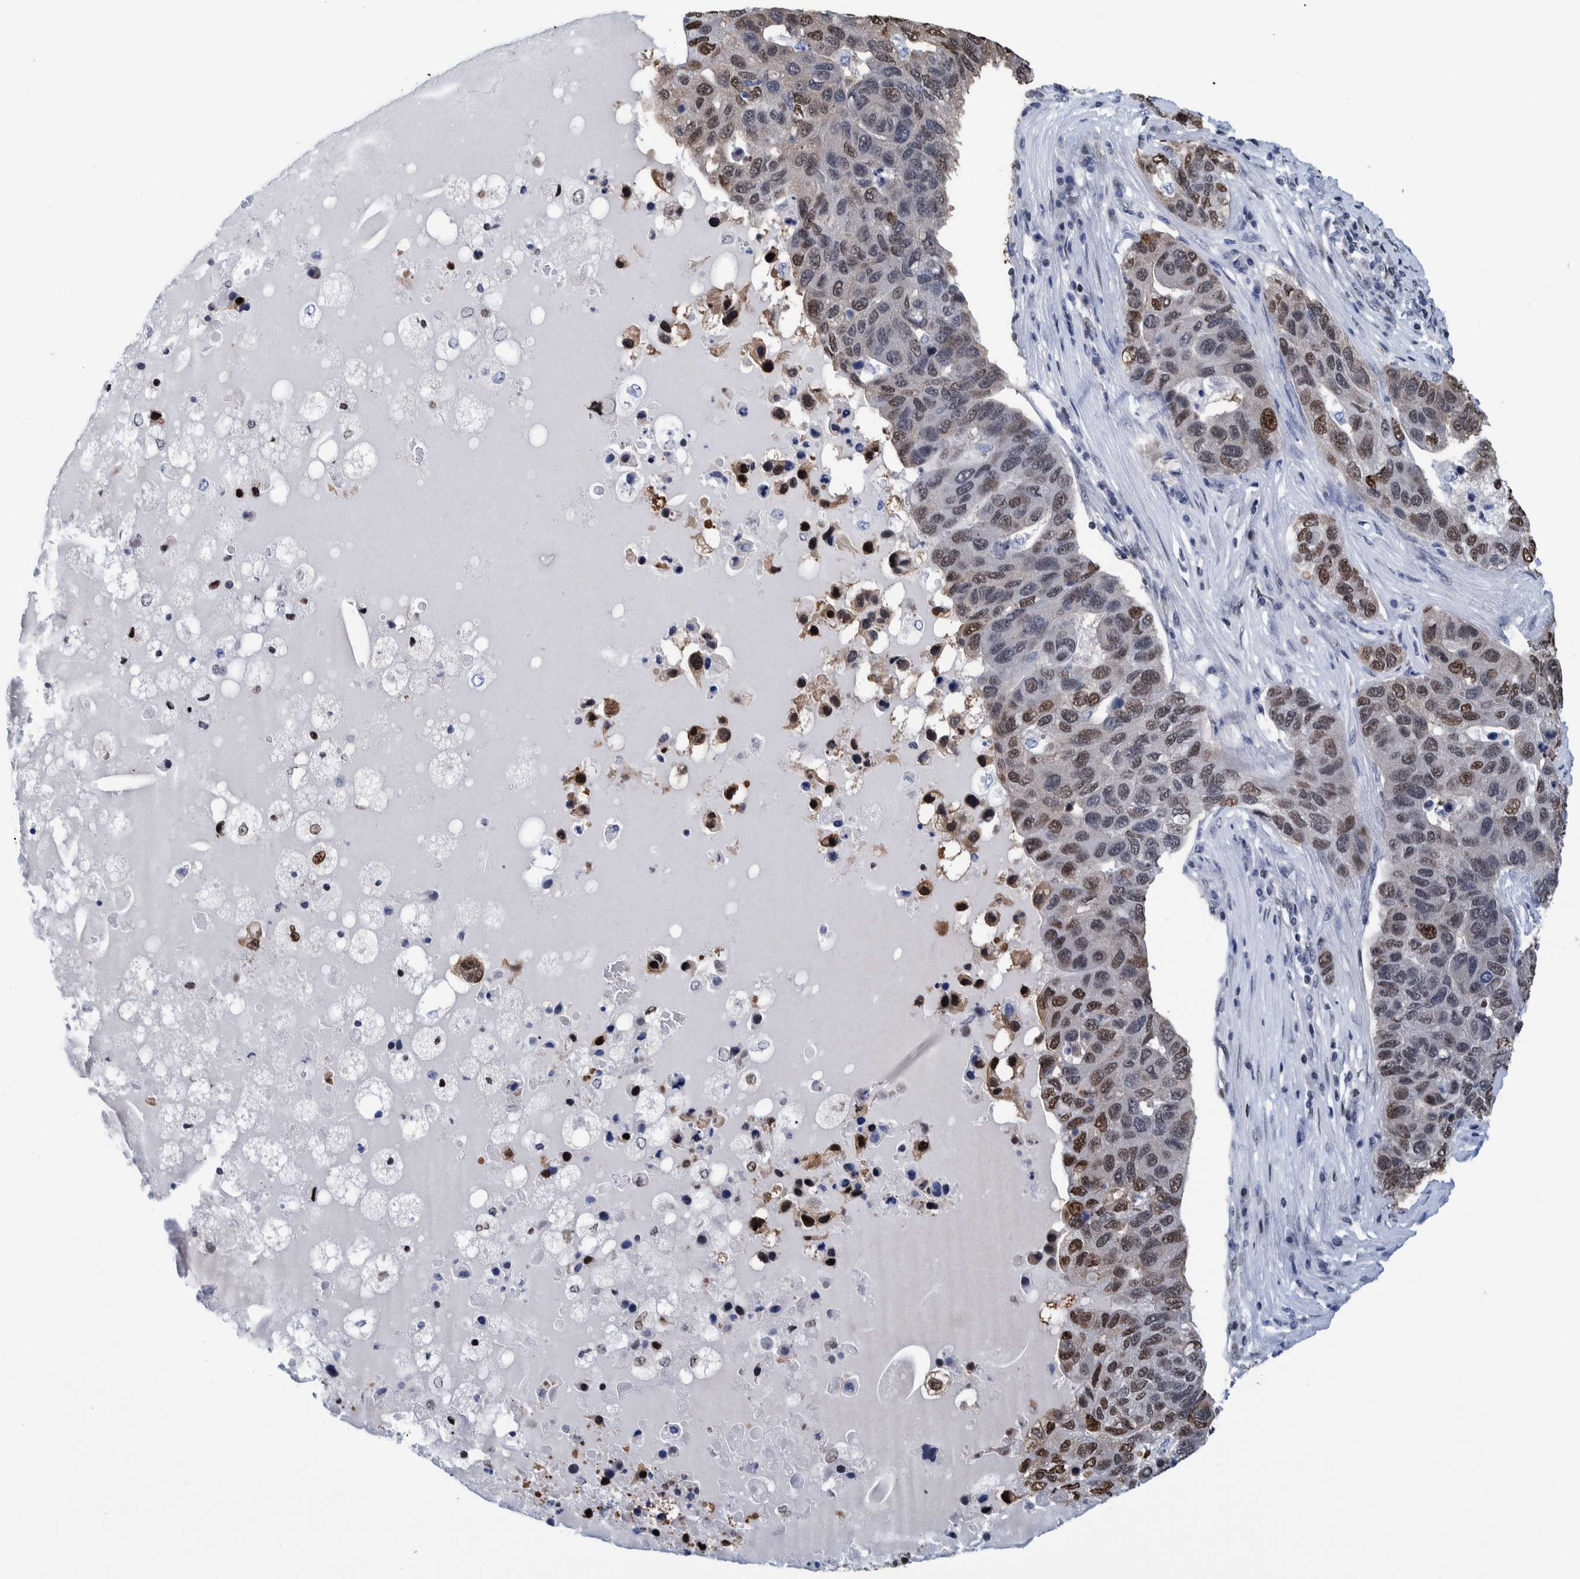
{"staining": {"intensity": "strong", "quantity": "25%-75%", "location": "nuclear"}, "tissue": "pancreatic cancer", "cell_type": "Tumor cells", "image_type": "cancer", "snomed": [{"axis": "morphology", "description": "Adenocarcinoma, NOS"}, {"axis": "topography", "description": "Pancreas"}], "caption": "Immunohistochemical staining of adenocarcinoma (pancreatic) displays strong nuclear protein expression in approximately 25%-75% of tumor cells.", "gene": "HEATR9", "patient": {"sex": "female", "age": 61}}